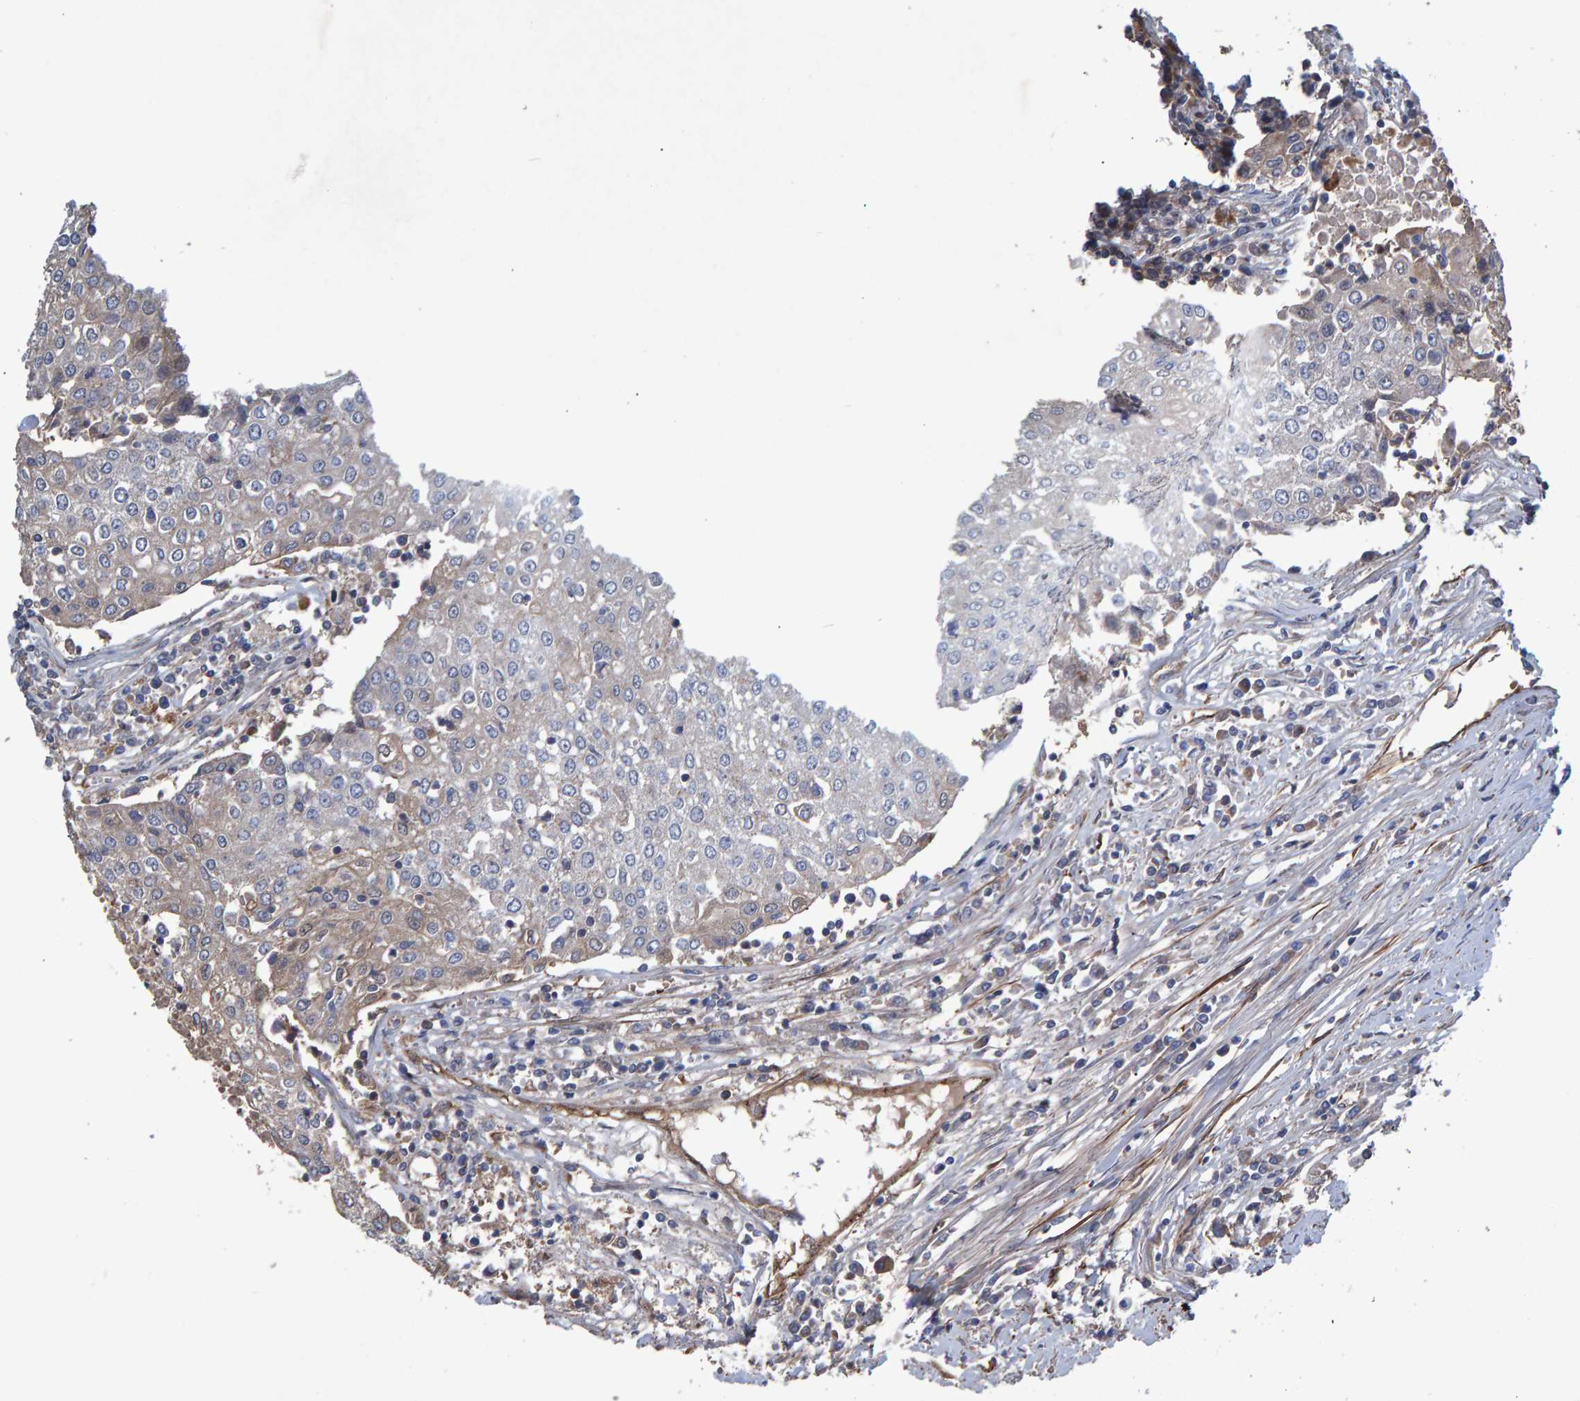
{"staining": {"intensity": "weak", "quantity": "<25%", "location": "cytoplasmic/membranous"}, "tissue": "urothelial cancer", "cell_type": "Tumor cells", "image_type": "cancer", "snomed": [{"axis": "morphology", "description": "Urothelial carcinoma, High grade"}, {"axis": "topography", "description": "Urinary bladder"}], "caption": "Urothelial carcinoma (high-grade) stained for a protein using immunohistochemistry (IHC) shows no staining tumor cells.", "gene": "SLIT2", "patient": {"sex": "female", "age": 85}}